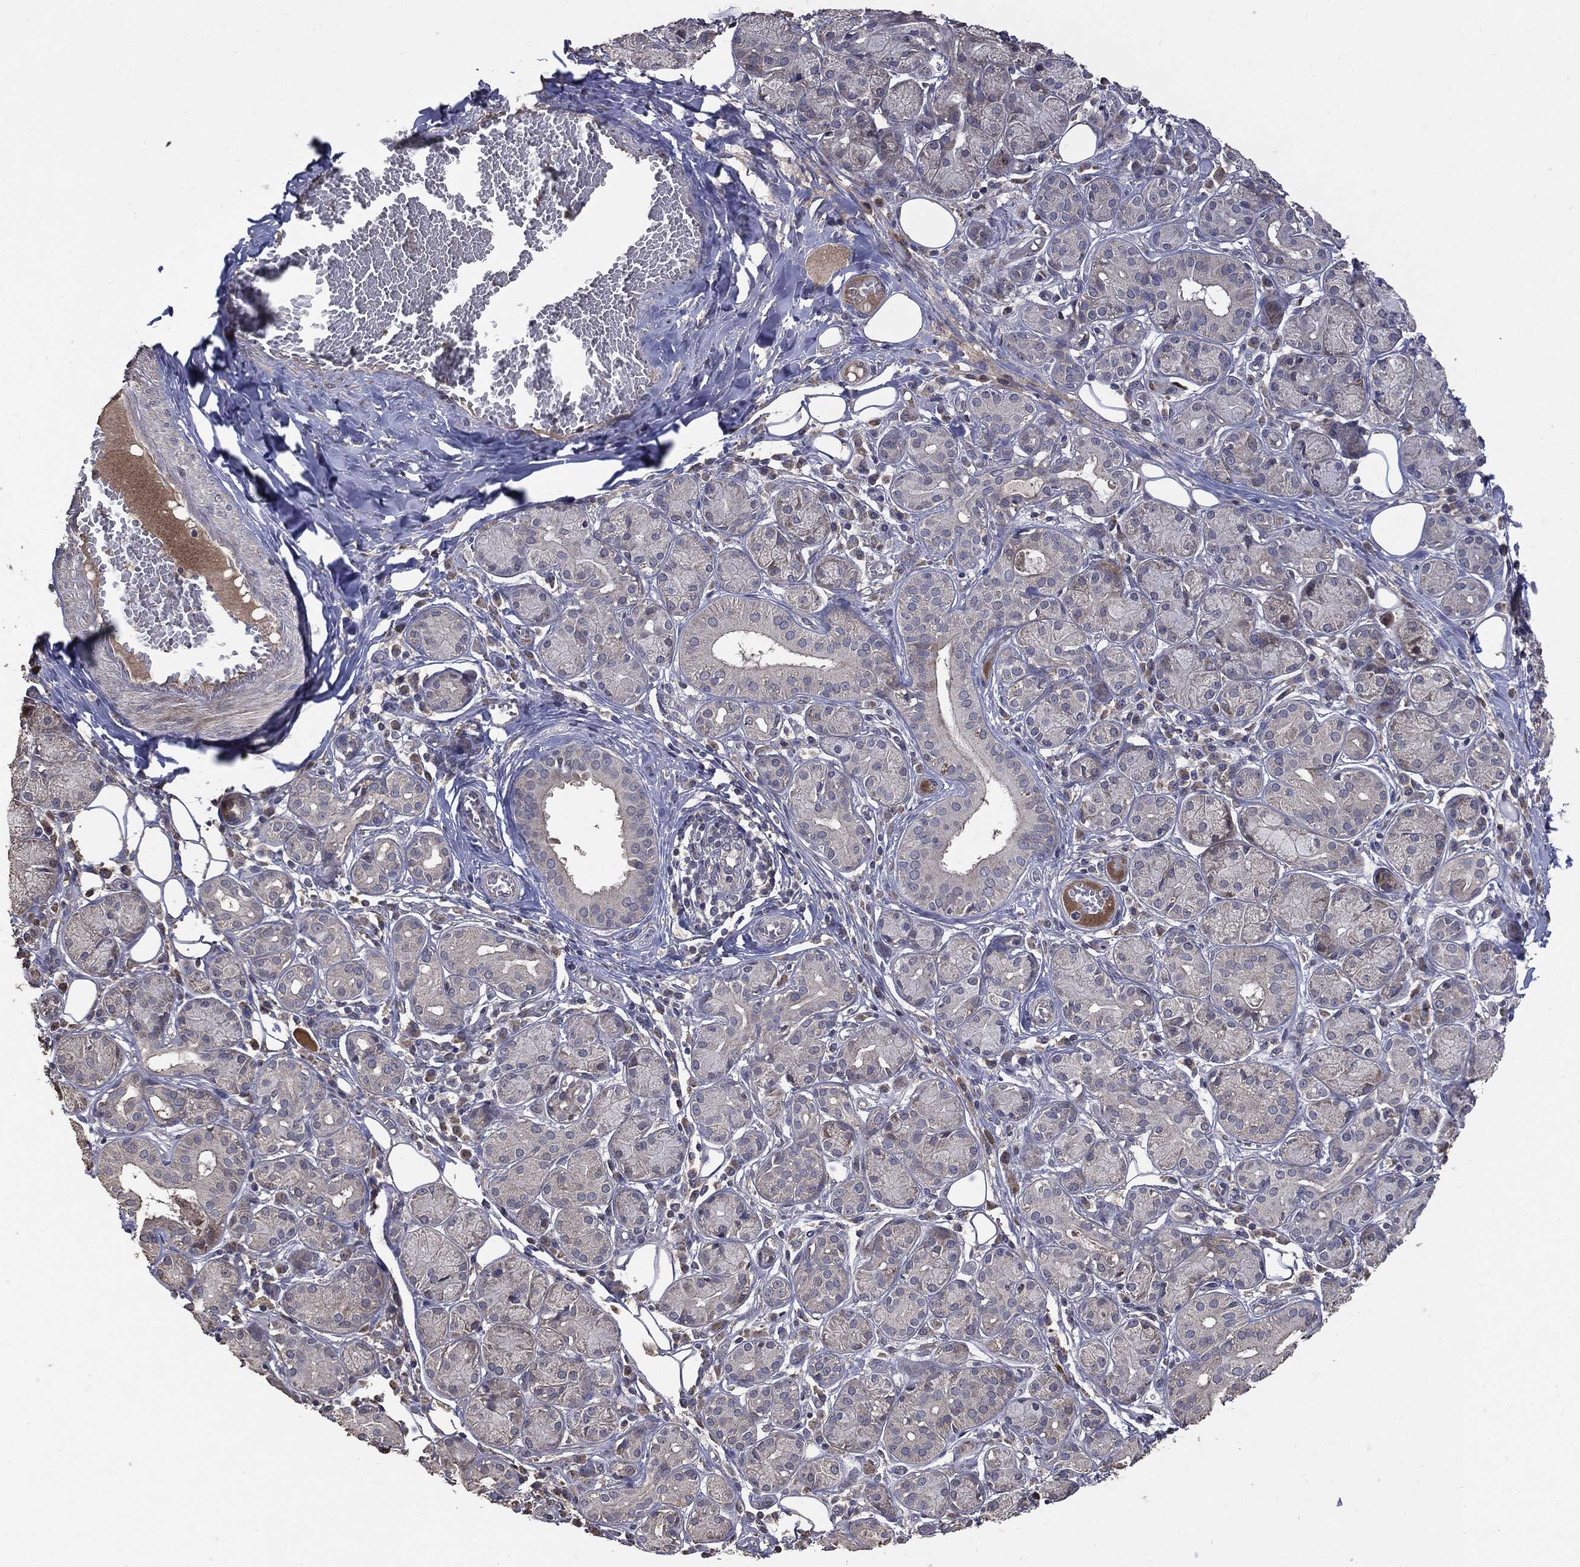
{"staining": {"intensity": "weak", "quantity": "<25%", "location": "cytoplasmic/membranous"}, "tissue": "salivary gland", "cell_type": "Glandular cells", "image_type": "normal", "snomed": [{"axis": "morphology", "description": "Normal tissue, NOS"}, {"axis": "topography", "description": "Salivary gland"}], "caption": "DAB (3,3'-diaminobenzidine) immunohistochemical staining of unremarkable salivary gland exhibits no significant staining in glandular cells.", "gene": "MTOR", "patient": {"sex": "male", "age": 71}}